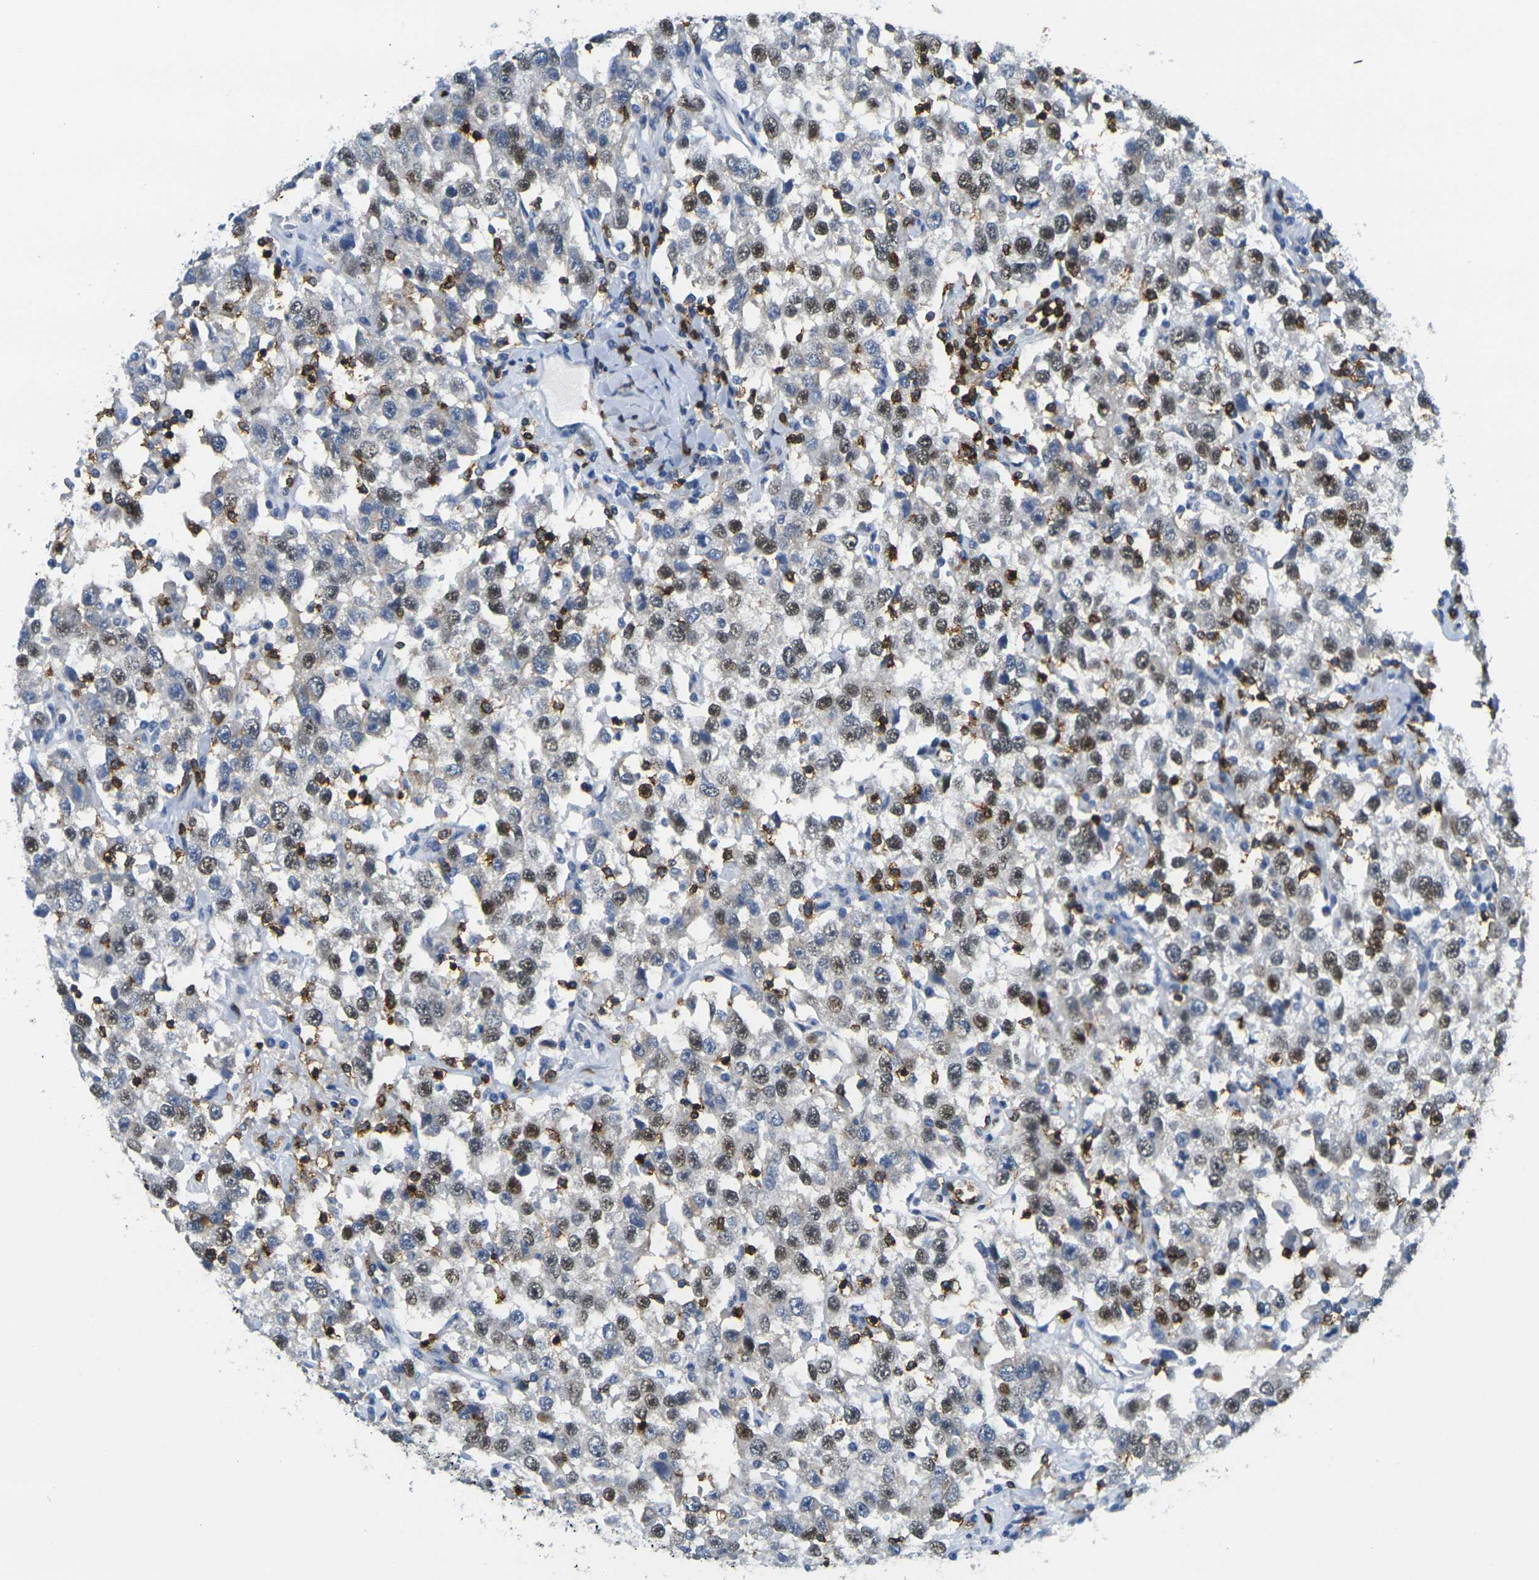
{"staining": {"intensity": "moderate", "quantity": "25%-75%", "location": "nuclear"}, "tissue": "testis cancer", "cell_type": "Tumor cells", "image_type": "cancer", "snomed": [{"axis": "morphology", "description": "Seminoma, NOS"}, {"axis": "topography", "description": "Testis"}], "caption": "Testis cancer stained for a protein shows moderate nuclear positivity in tumor cells. (DAB IHC with brightfield microscopy, high magnification).", "gene": "CD3D", "patient": {"sex": "male", "age": 41}}